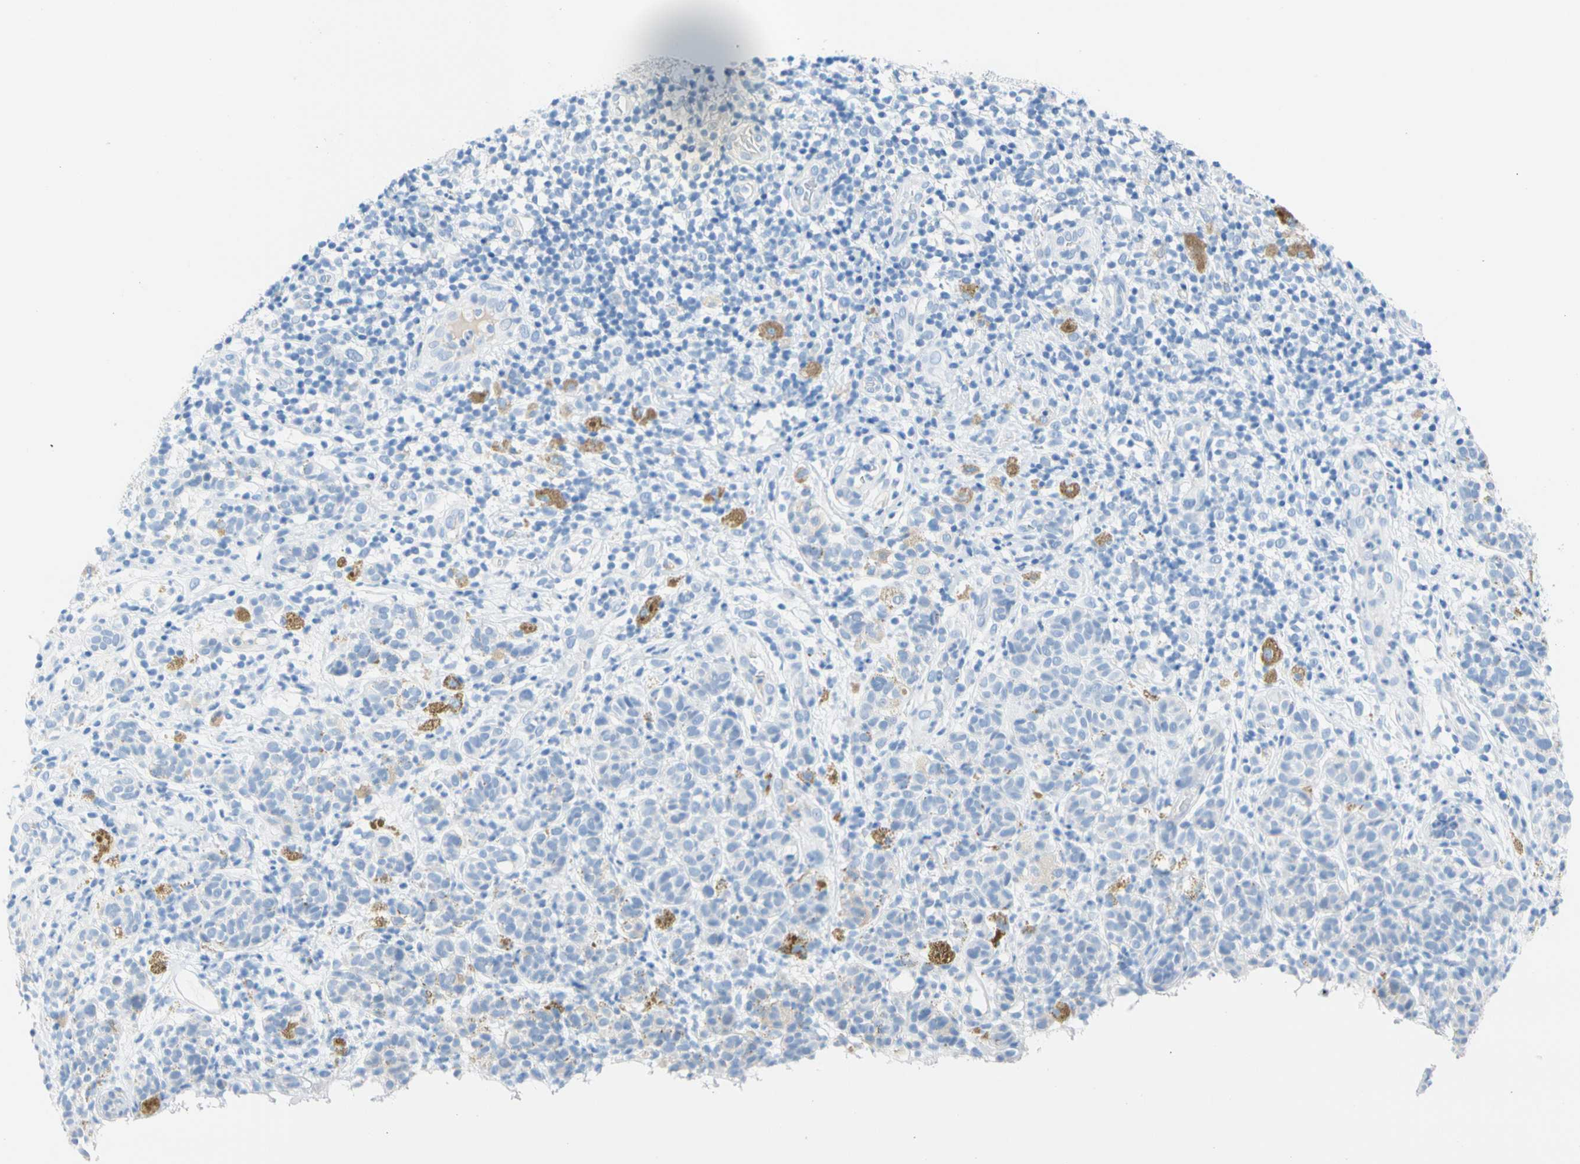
{"staining": {"intensity": "negative", "quantity": "none", "location": "none"}, "tissue": "melanoma", "cell_type": "Tumor cells", "image_type": "cancer", "snomed": [{"axis": "morphology", "description": "Malignant melanoma, NOS"}, {"axis": "topography", "description": "Skin"}], "caption": "DAB (3,3'-diaminobenzidine) immunohistochemical staining of malignant melanoma reveals no significant staining in tumor cells. (Immunohistochemistry (ihc), brightfield microscopy, high magnification).", "gene": "CEL", "patient": {"sex": "male", "age": 64}}